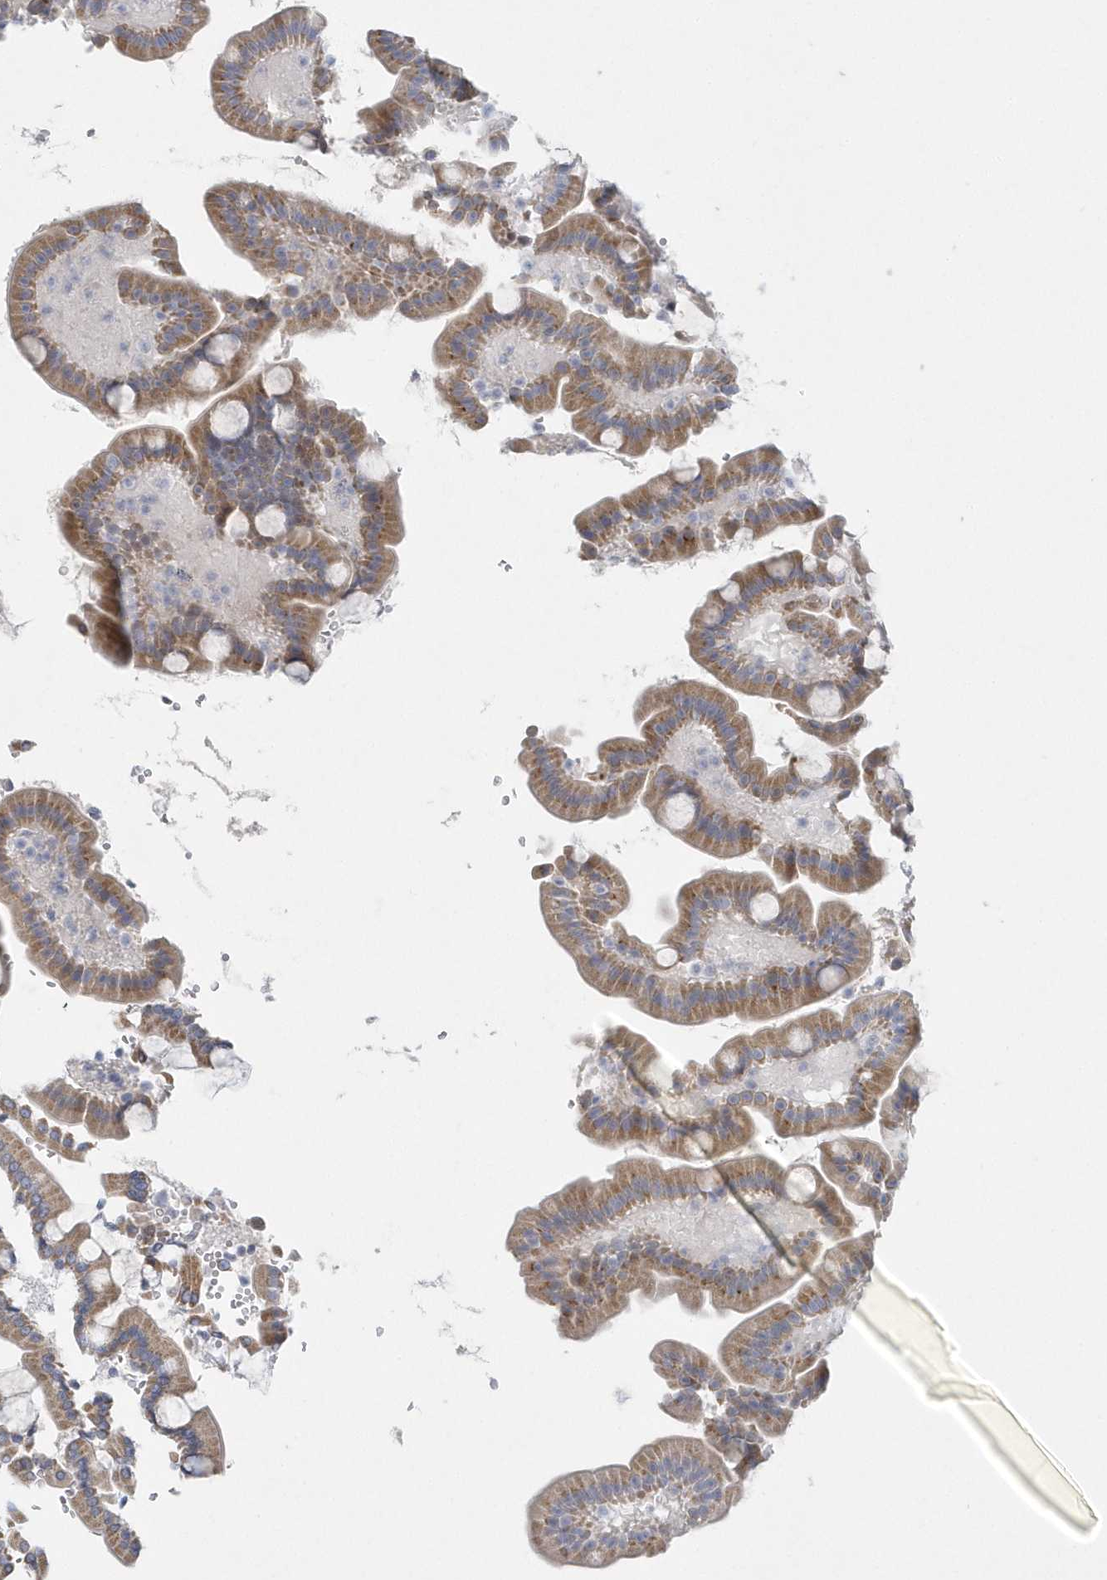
{"staining": {"intensity": "moderate", "quantity": ">75%", "location": "cytoplasmic/membranous"}, "tissue": "duodenum", "cell_type": "Glandular cells", "image_type": "normal", "snomed": [{"axis": "morphology", "description": "Normal tissue, NOS"}, {"axis": "topography", "description": "Duodenum"}], "caption": "A histopathology image of human duodenum stained for a protein demonstrates moderate cytoplasmic/membranous brown staining in glandular cells. (Brightfield microscopy of DAB IHC at high magnification).", "gene": "NIPAL1", "patient": {"sex": "male", "age": 55}}